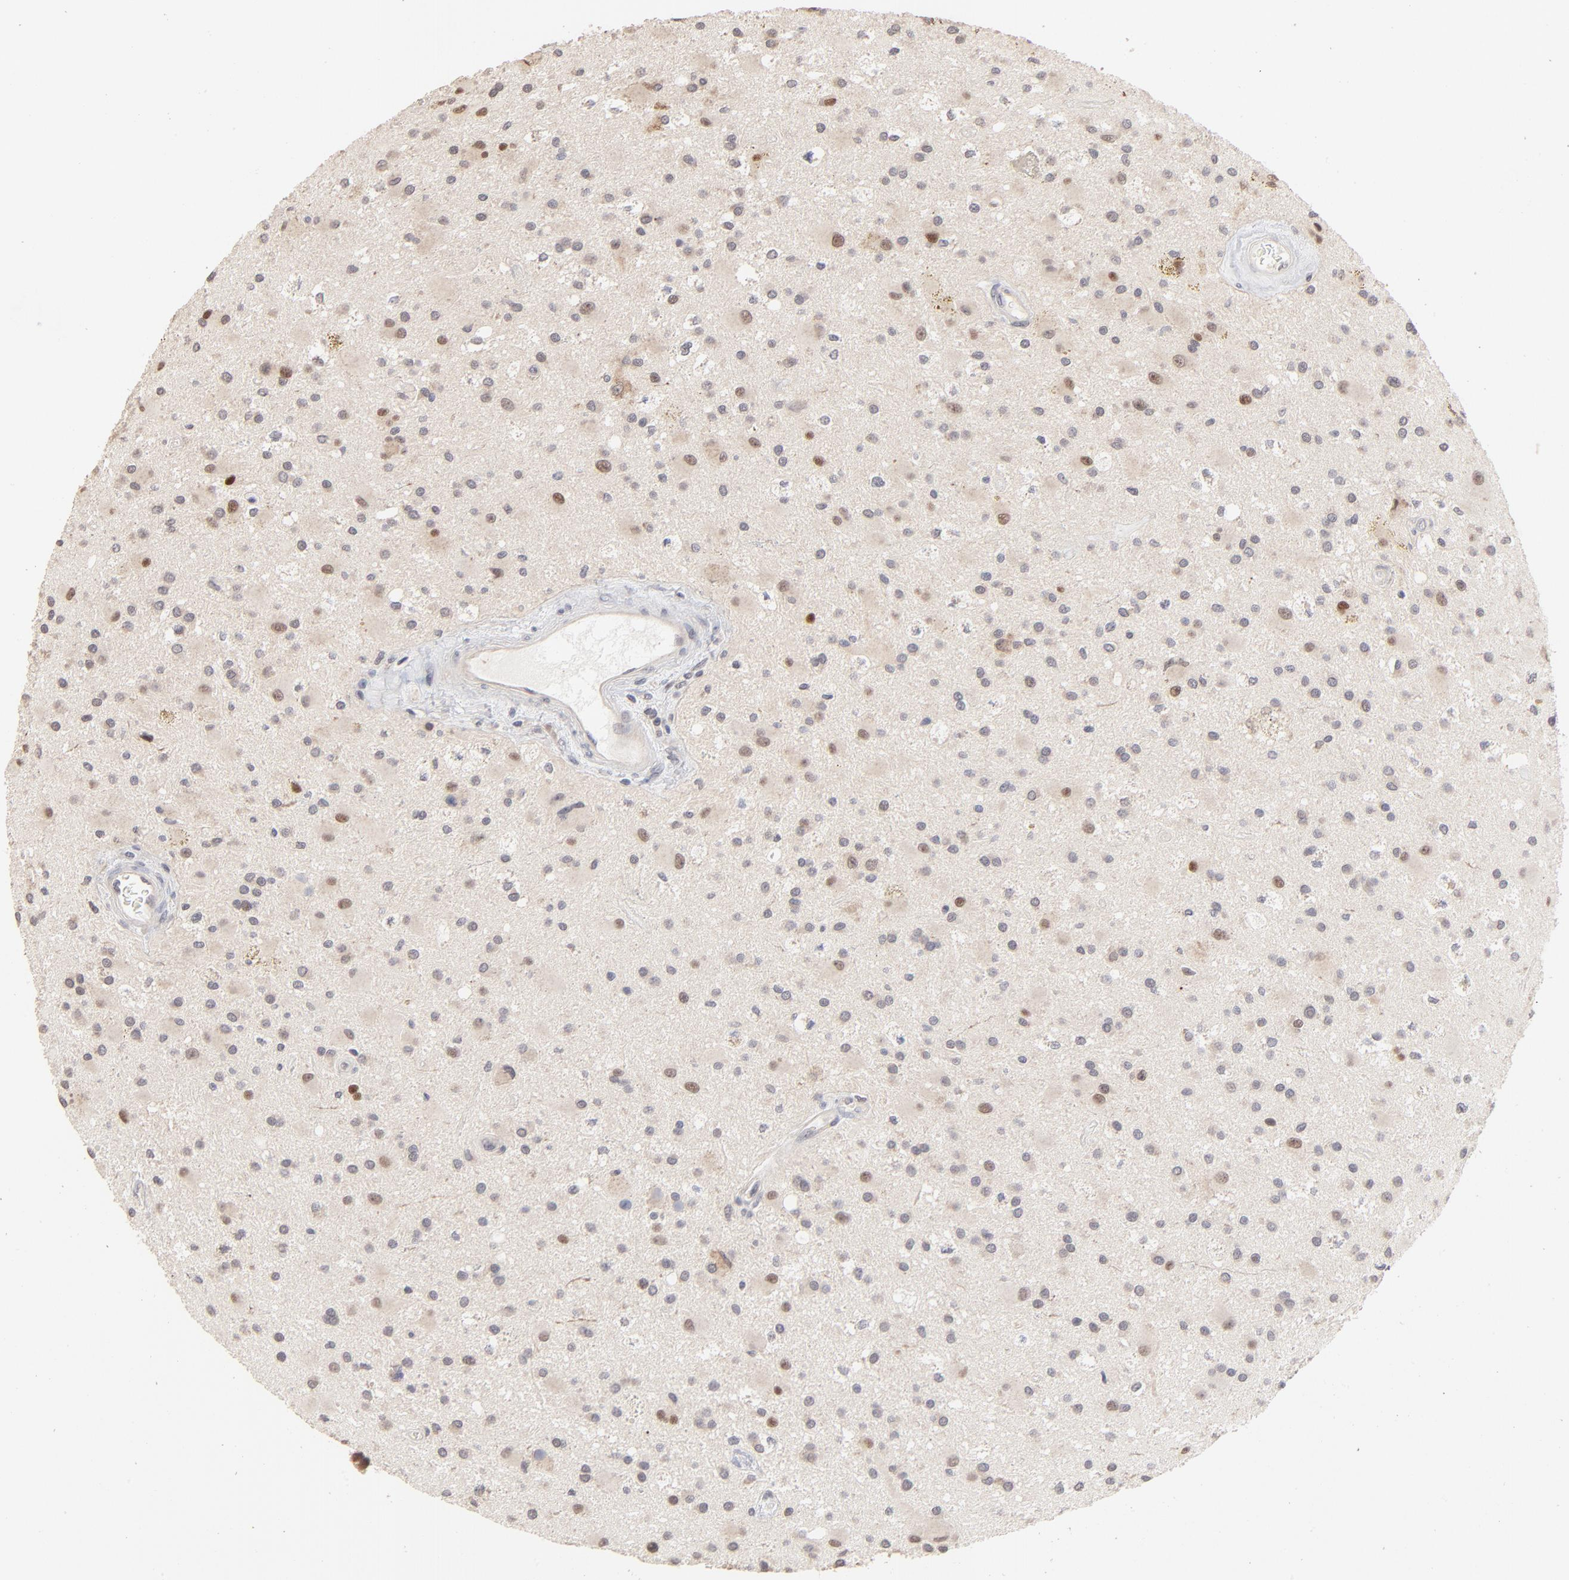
{"staining": {"intensity": "weak", "quantity": "<25%", "location": "nuclear"}, "tissue": "glioma", "cell_type": "Tumor cells", "image_type": "cancer", "snomed": [{"axis": "morphology", "description": "Glioma, malignant, Low grade"}, {"axis": "topography", "description": "Brain"}], "caption": "IHC histopathology image of neoplastic tissue: human malignant low-grade glioma stained with DAB (3,3'-diaminobenzidine) exhibits no significant protein staining in tumor cells. (DAB (3,3'-diaminobenzidine) IHC, high magnification).", "gene": "MSL2", "patient": {"sex": "male", "age": 58}}